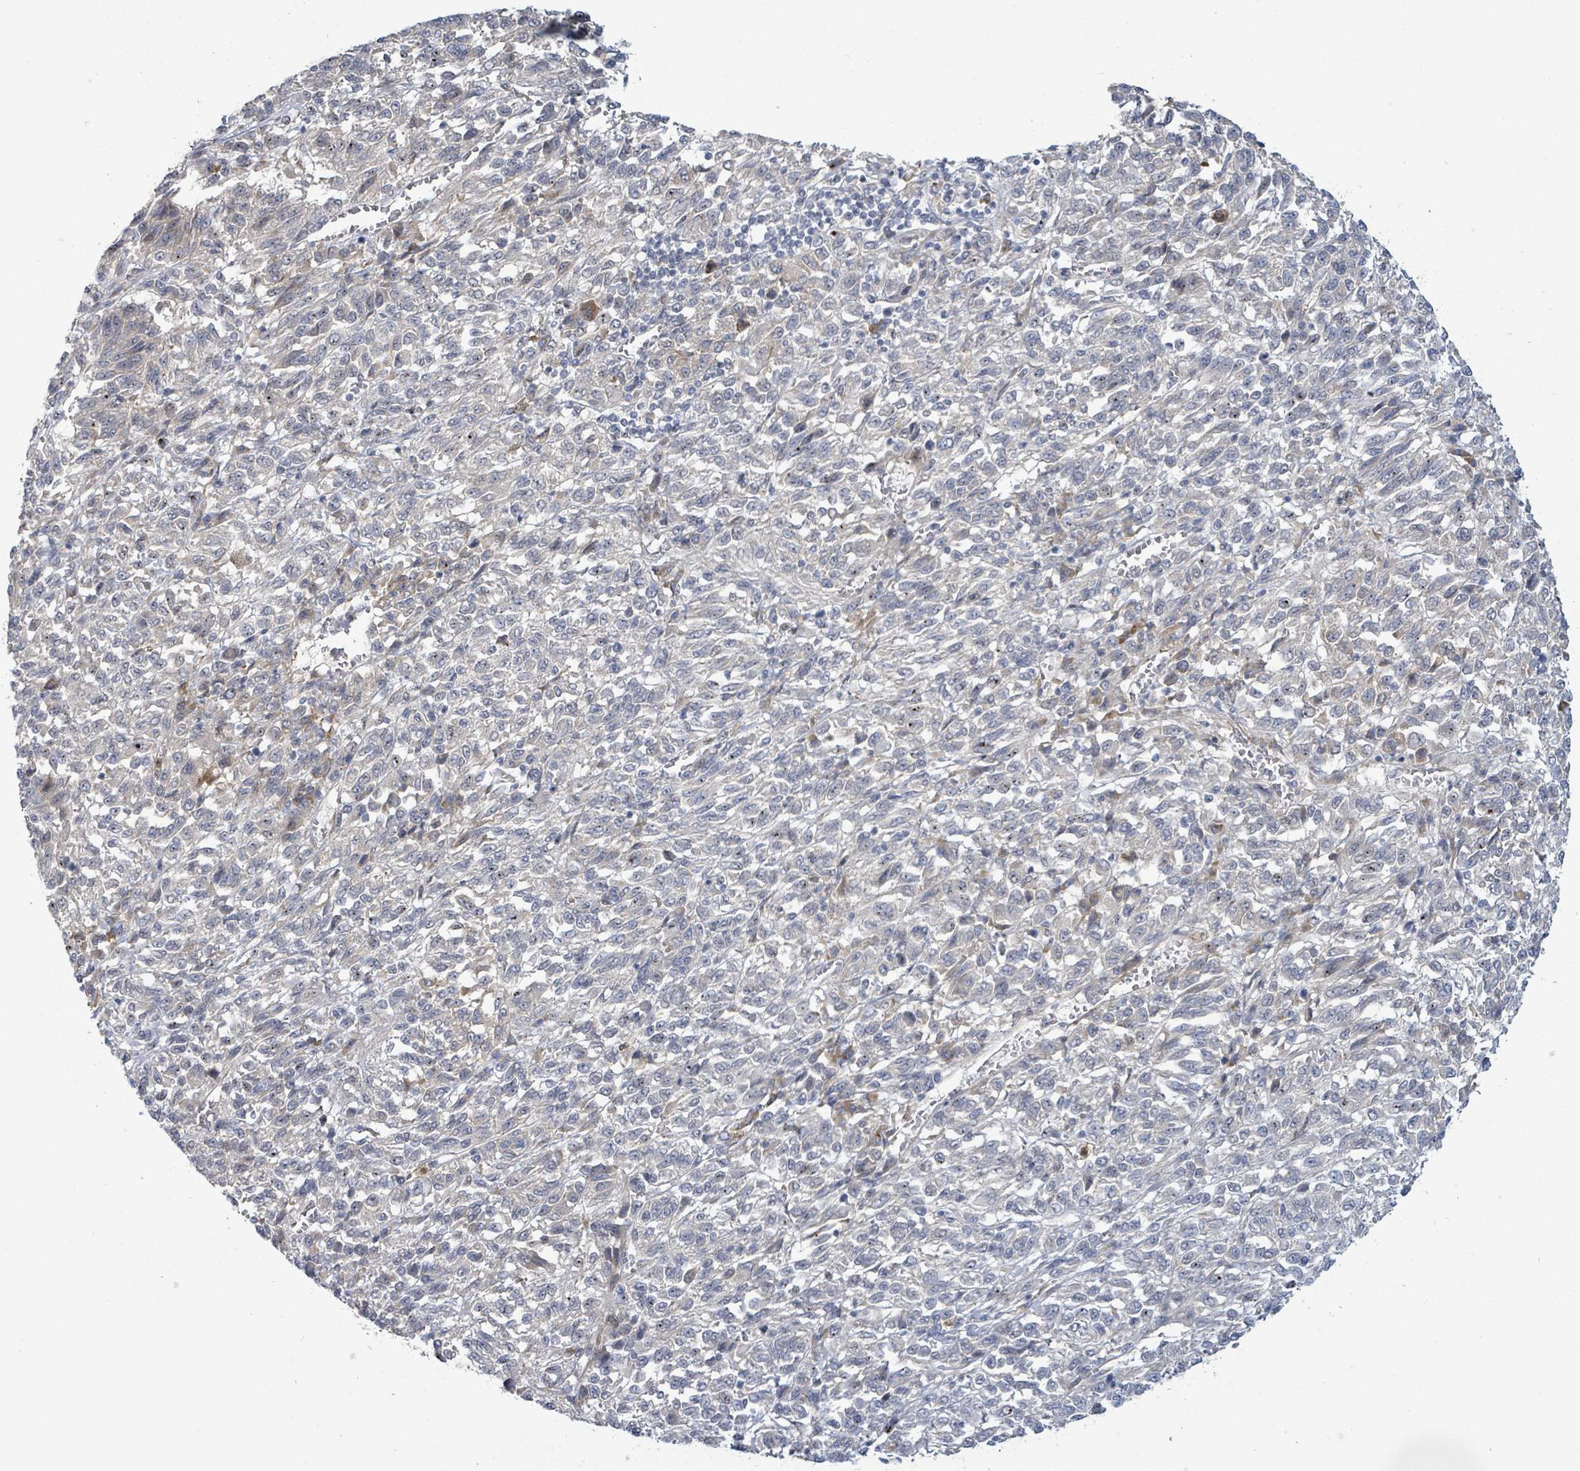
{"staining": {"intensity": "negative", "quantity": "none", "location": "none"}, "tissue": "melanoma", "cell_type": "Tumor cells", "image_type": "cancer", "snomed": [{"axis": "morphology", "description": "Malignant melanoma, Metastatic site"}, {"axis": "topography", "description": "Lung"}], "caption": "Melanoma stained for a protein using immunohistochemistry shows no positivity tumor cells.", "gene": "SLIT3", "patient": {"sex": "male", "age": 64}}